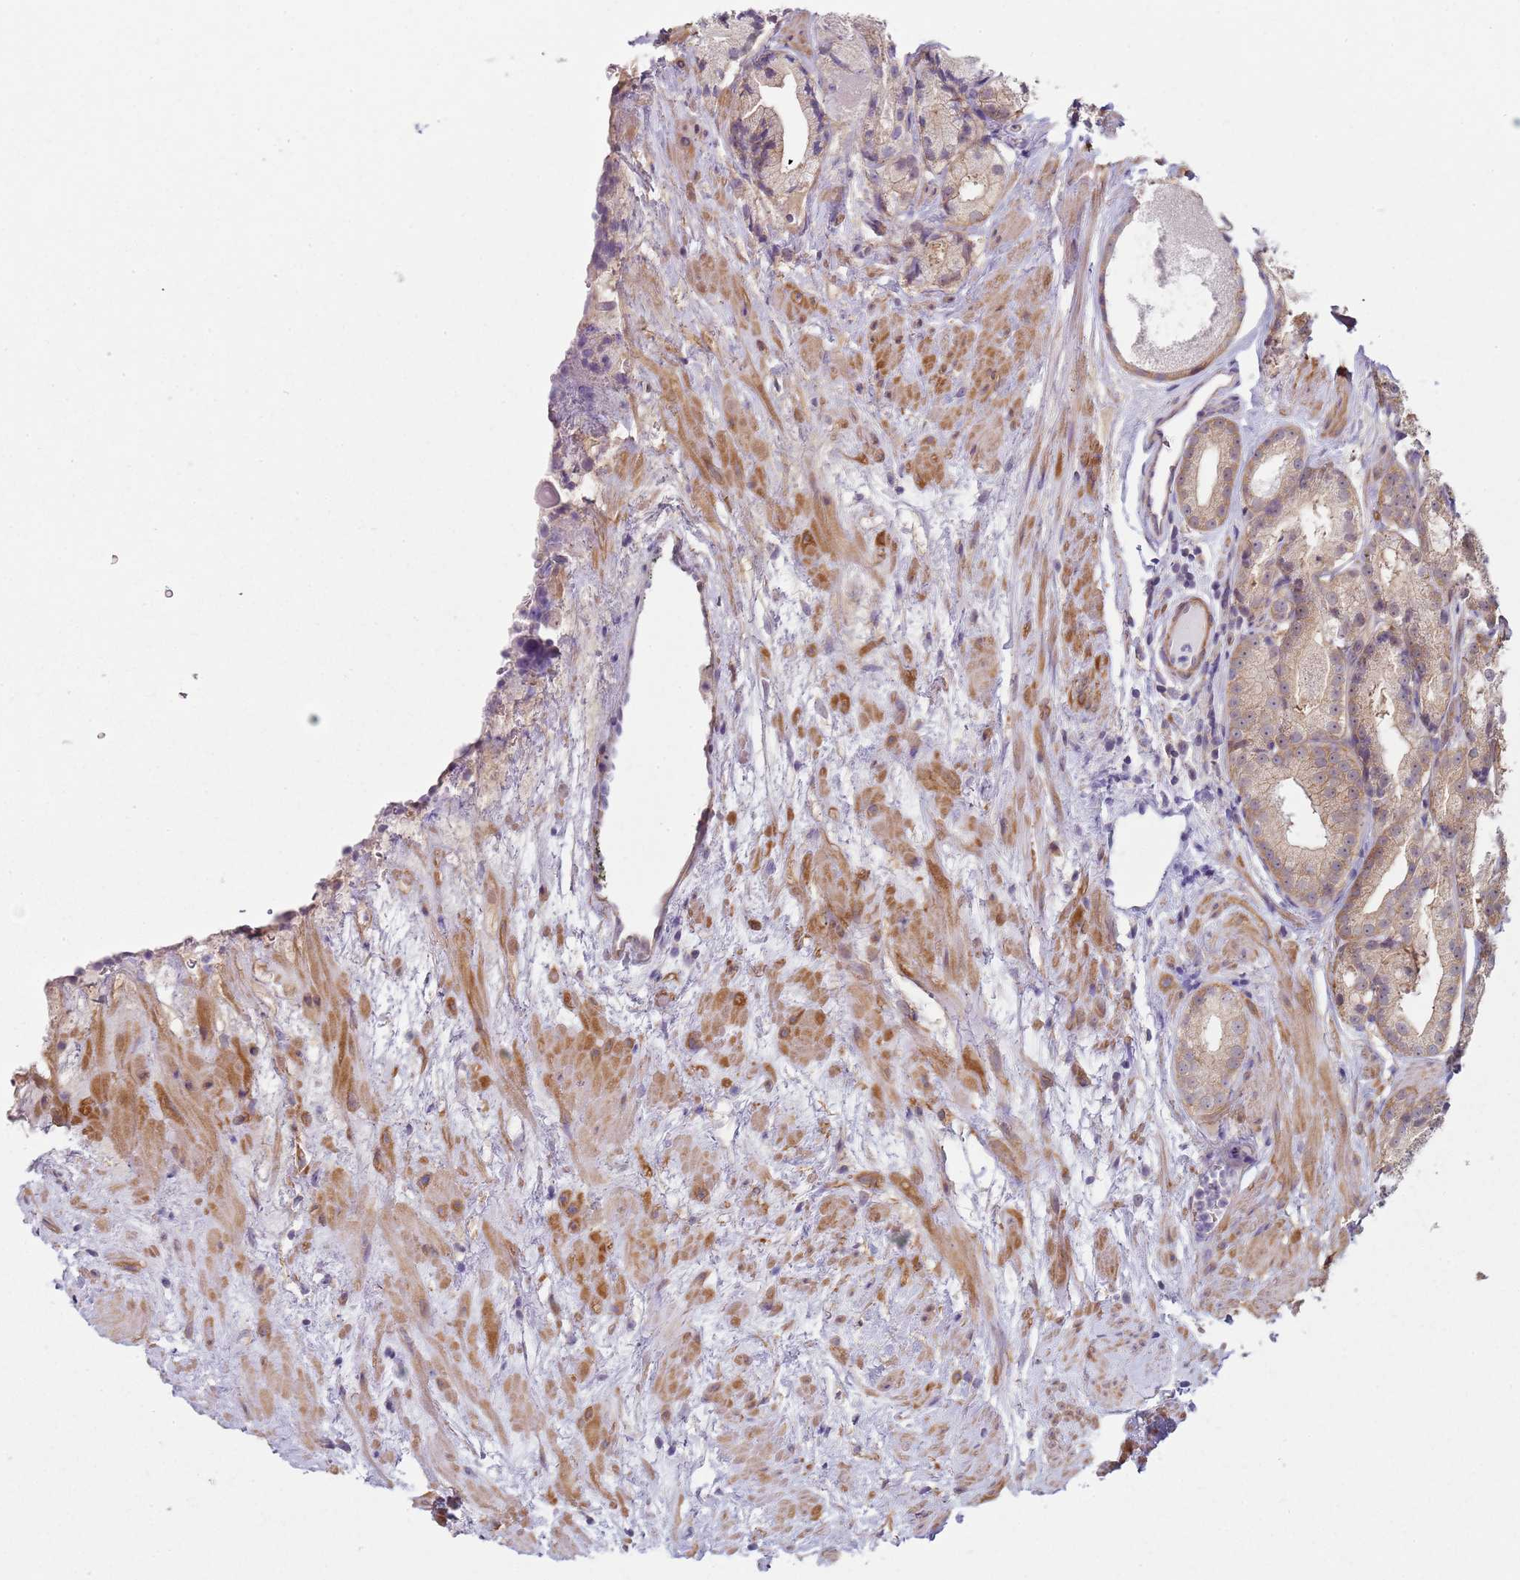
{"staining": {"intensity": "weak", "quantity": ">75%", "location": "cytoplasmic/membranous"}, "tissue": "prostate cancer", "cell_type": "Tumor cells", "image_type": "cancer", "snomed": [{"axis": "morphology", "description": "Adenocarcinoma, Low grade"}, {"axis": "topography", "description": "Prostate"}], "caption": "Immunohistochemistry (IHC) histopathology image of human low-grade adenocarcinoma (prostate) stained for a protein (brown), which exhibits low levels of weak cytoplasmic/membranous positivity in about >75% of tumor cells.", "gene": "SLC26A6", "patient": {"sex": "male", "age": 68}}